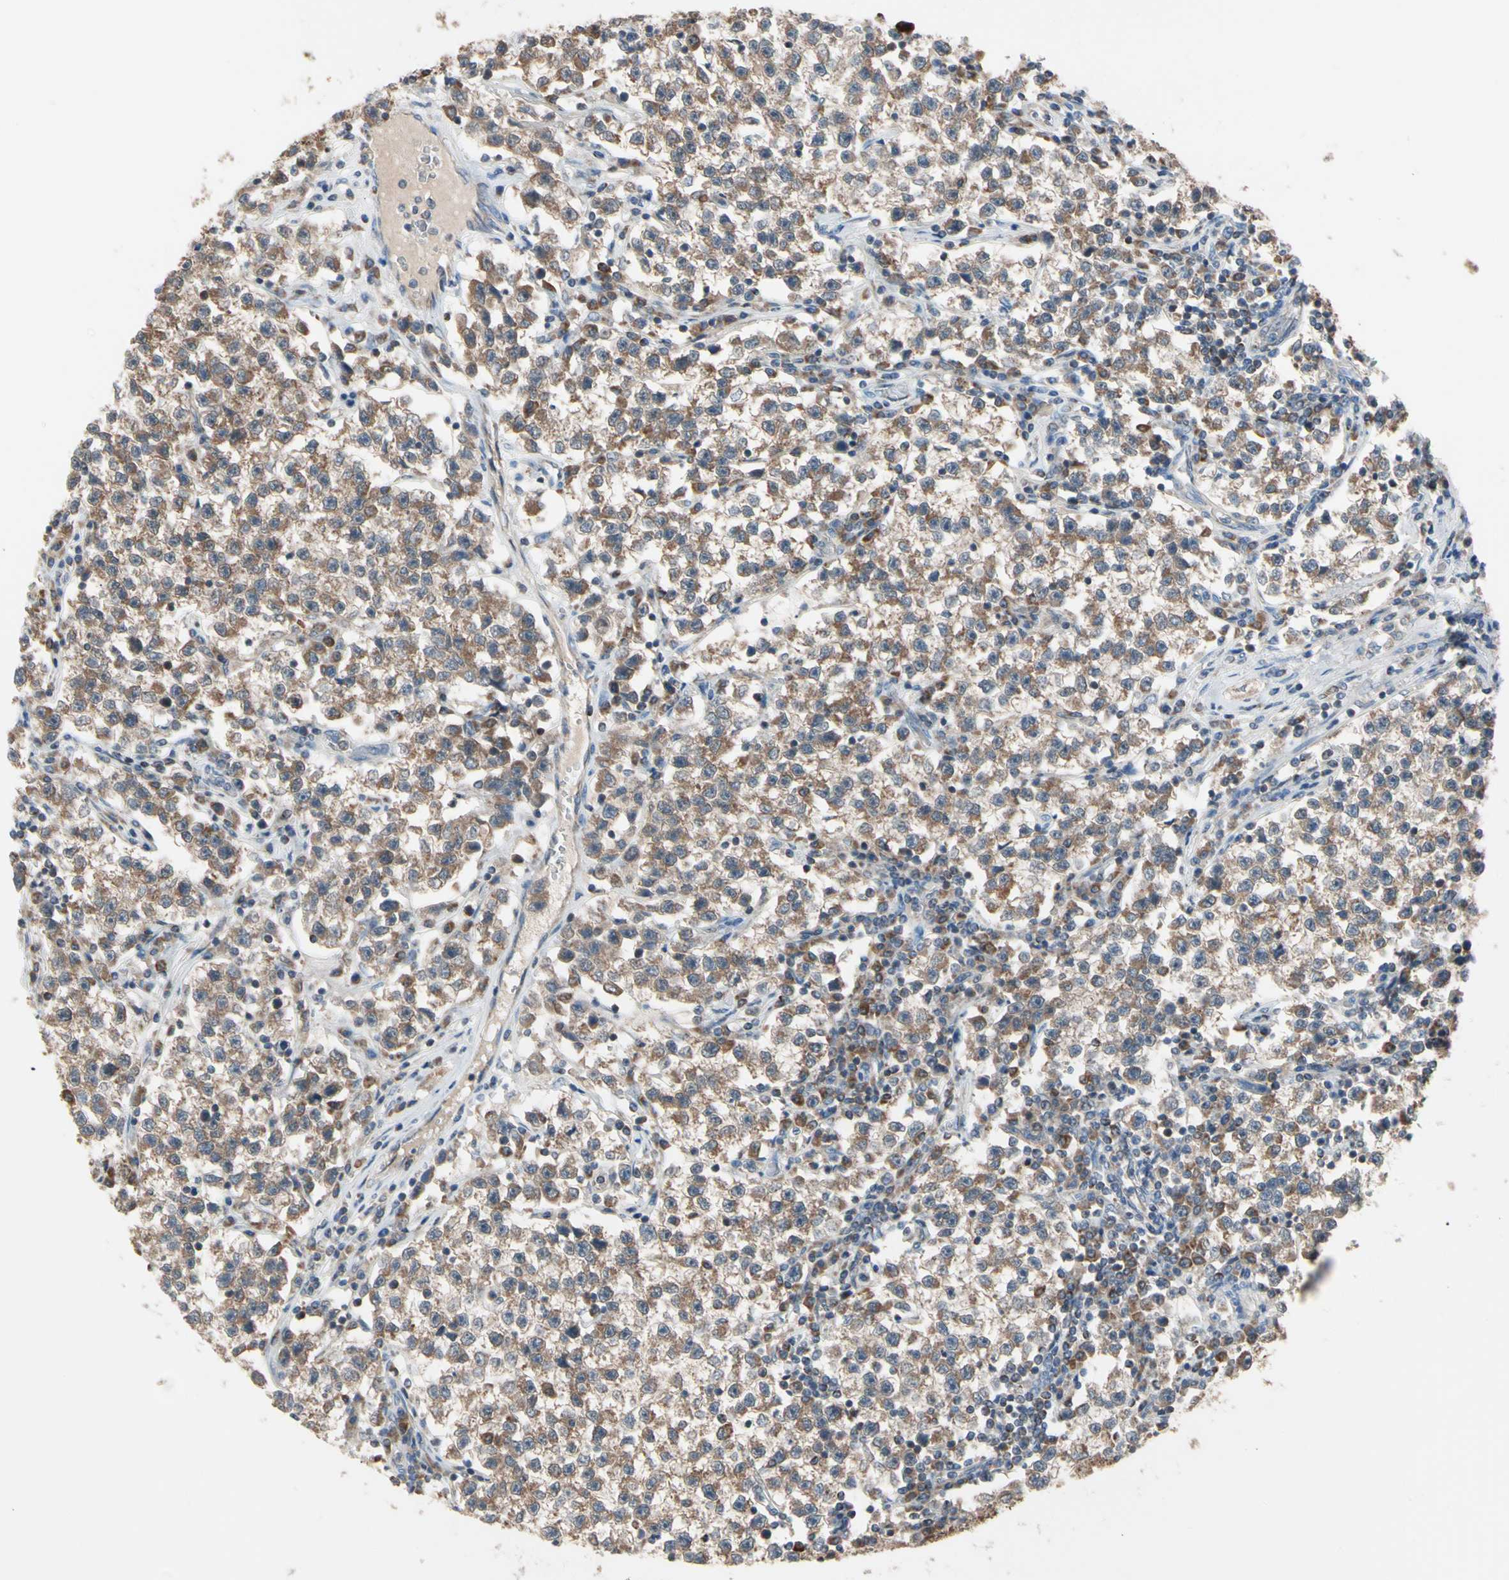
{"staining": {"intensity": "moderate", "quantity": ">75%", "location": "cytoplasmic/membranous"}, "tissue": "testis cancer", "cell_type": "Tumor cells", "image_type": "cancer", "snomed": [{"axis": "morphology", "description": "Seminoma, NOS"}, {"axis": "topography", "description": "Testis"}], "caption": "Protein staining shows moderate cytoplasmic/membranous staining in approximately >75% of tumor cells in testis cancer (seminoma).", "gene": "MTHFS", "patient": {"sex": "male", "age": 22}}